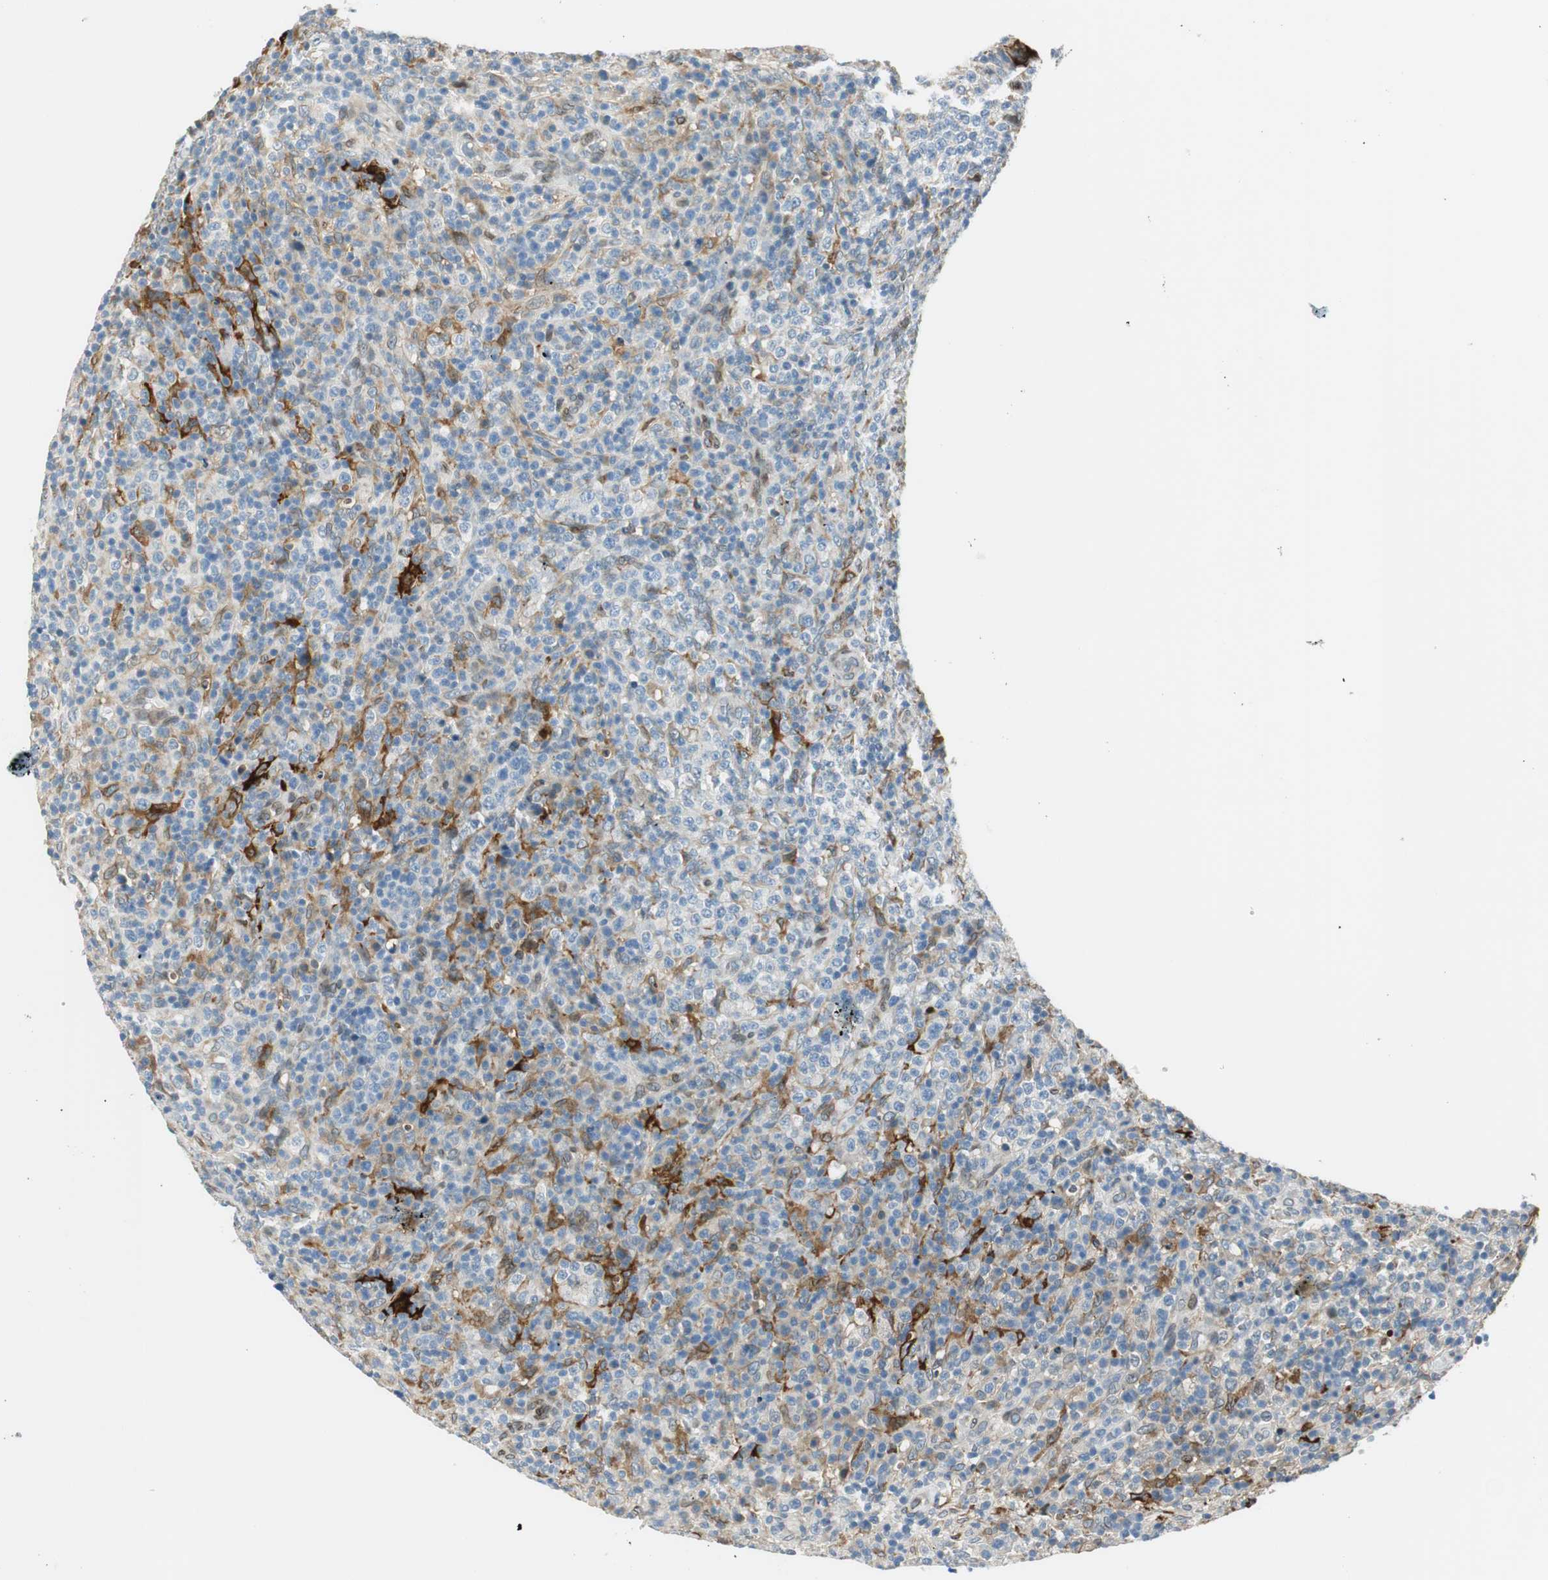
{"staining": {"intensity": "negative", "quantity": "none", "location": "none"}, "tissue": "lymphoma", "cell_type": "Tumor cells", "image_type": "cancer", "snomed": [{"axis": "morphology", "description": "Malignant lymphoma, non-Hodgkin's type, High grade"}, {"axis": "topography", "description": "Lymph node"}], "caption": "The image displays no significant positivity in tumor cells of lymphoma.", "gene": "TMEM260", "patient": {"sex": "female", "age": 76}}